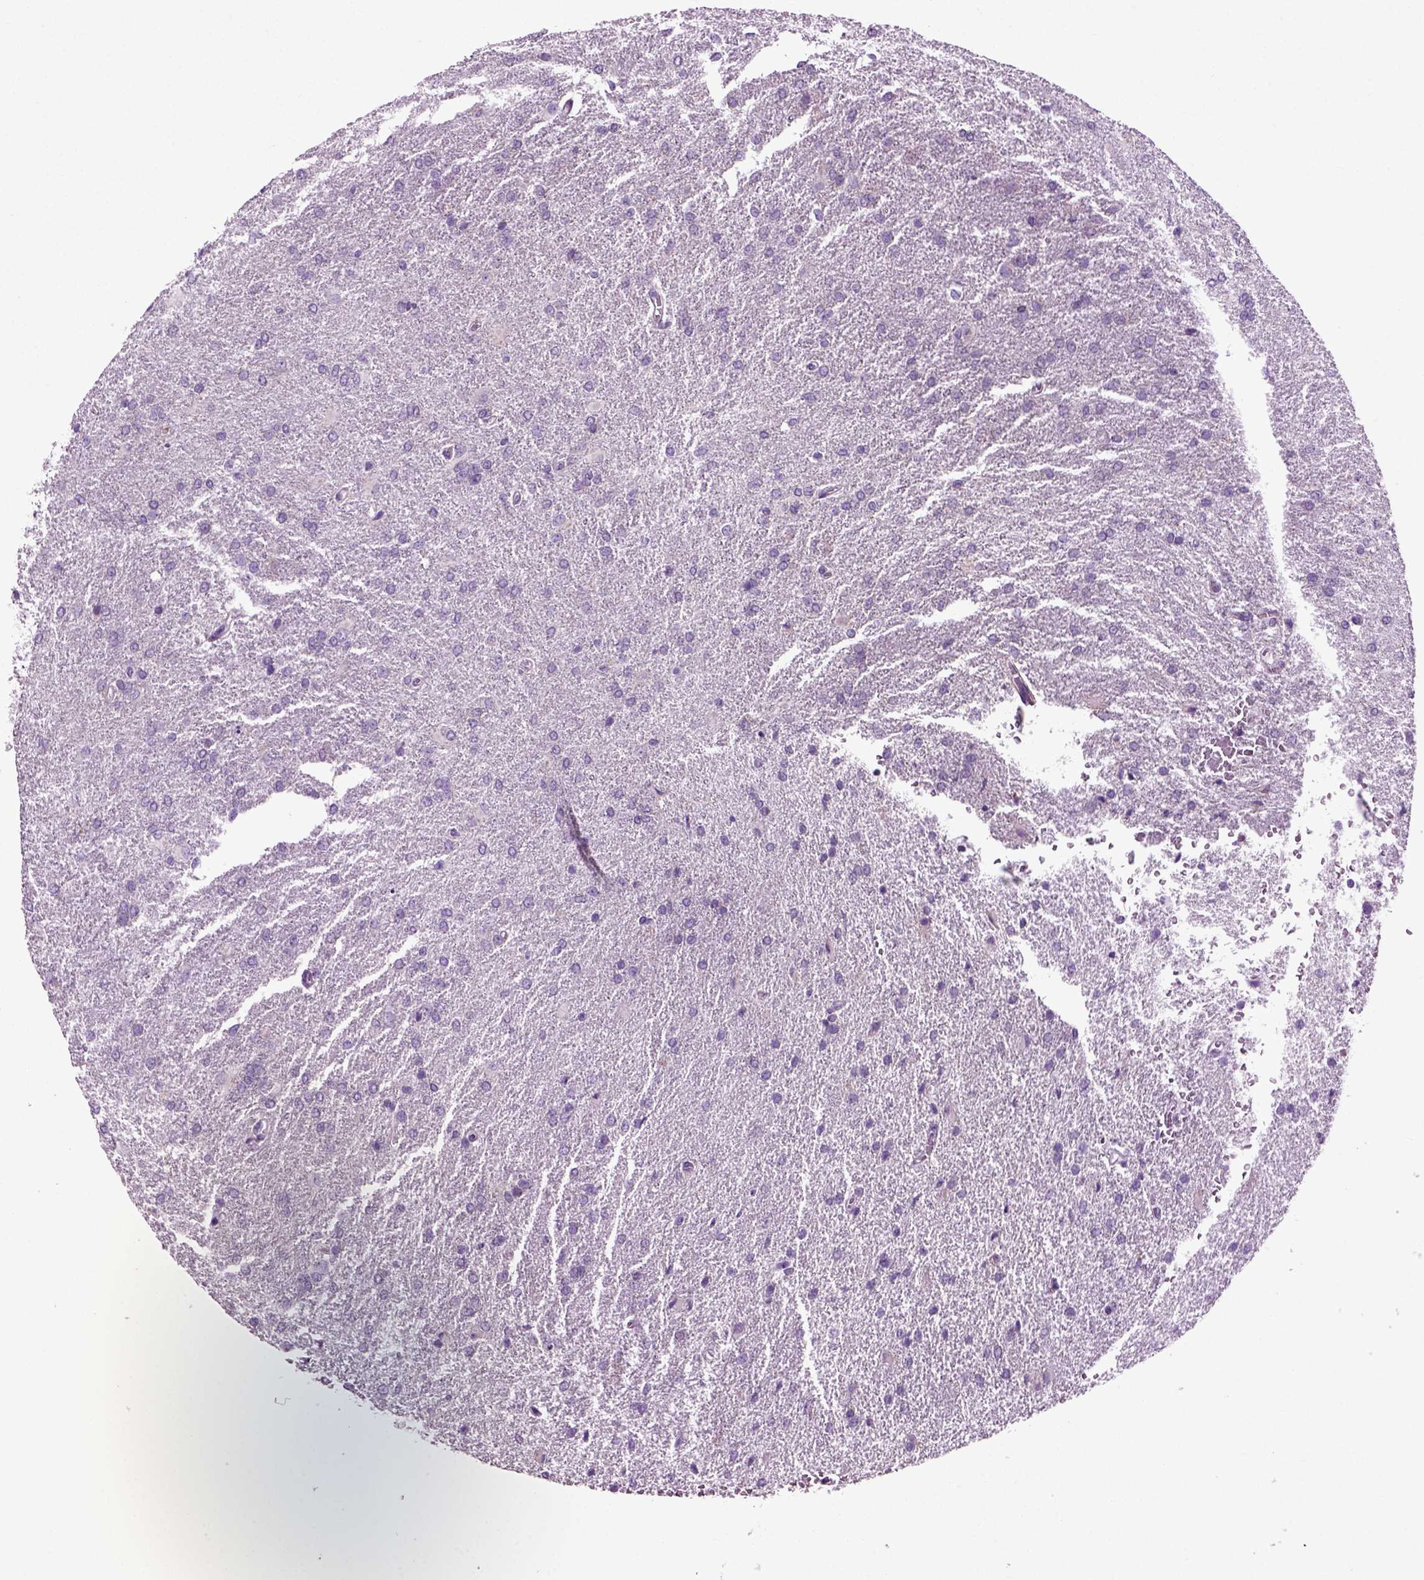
{"staining": {"intensity": "negative", "quantity": "none", "location": "none"}, "tissue": "glioma", "cell_type": "Tumor cells", "image_type": "cancer", "snomed": [{"axis": "morphology", "description": "Glioma, malignant, High grade"}, {"axis": "topography", "description": "Brain"}], "caption": "An immunohistochemistry (IHC) histopathology image of malignant glioma (high-grade) is shown. There is no staining in tumor cells of malignant glioma (high-grade).", "gene": "DNAH10", "patient": {"sex": "male", "age": 68}}